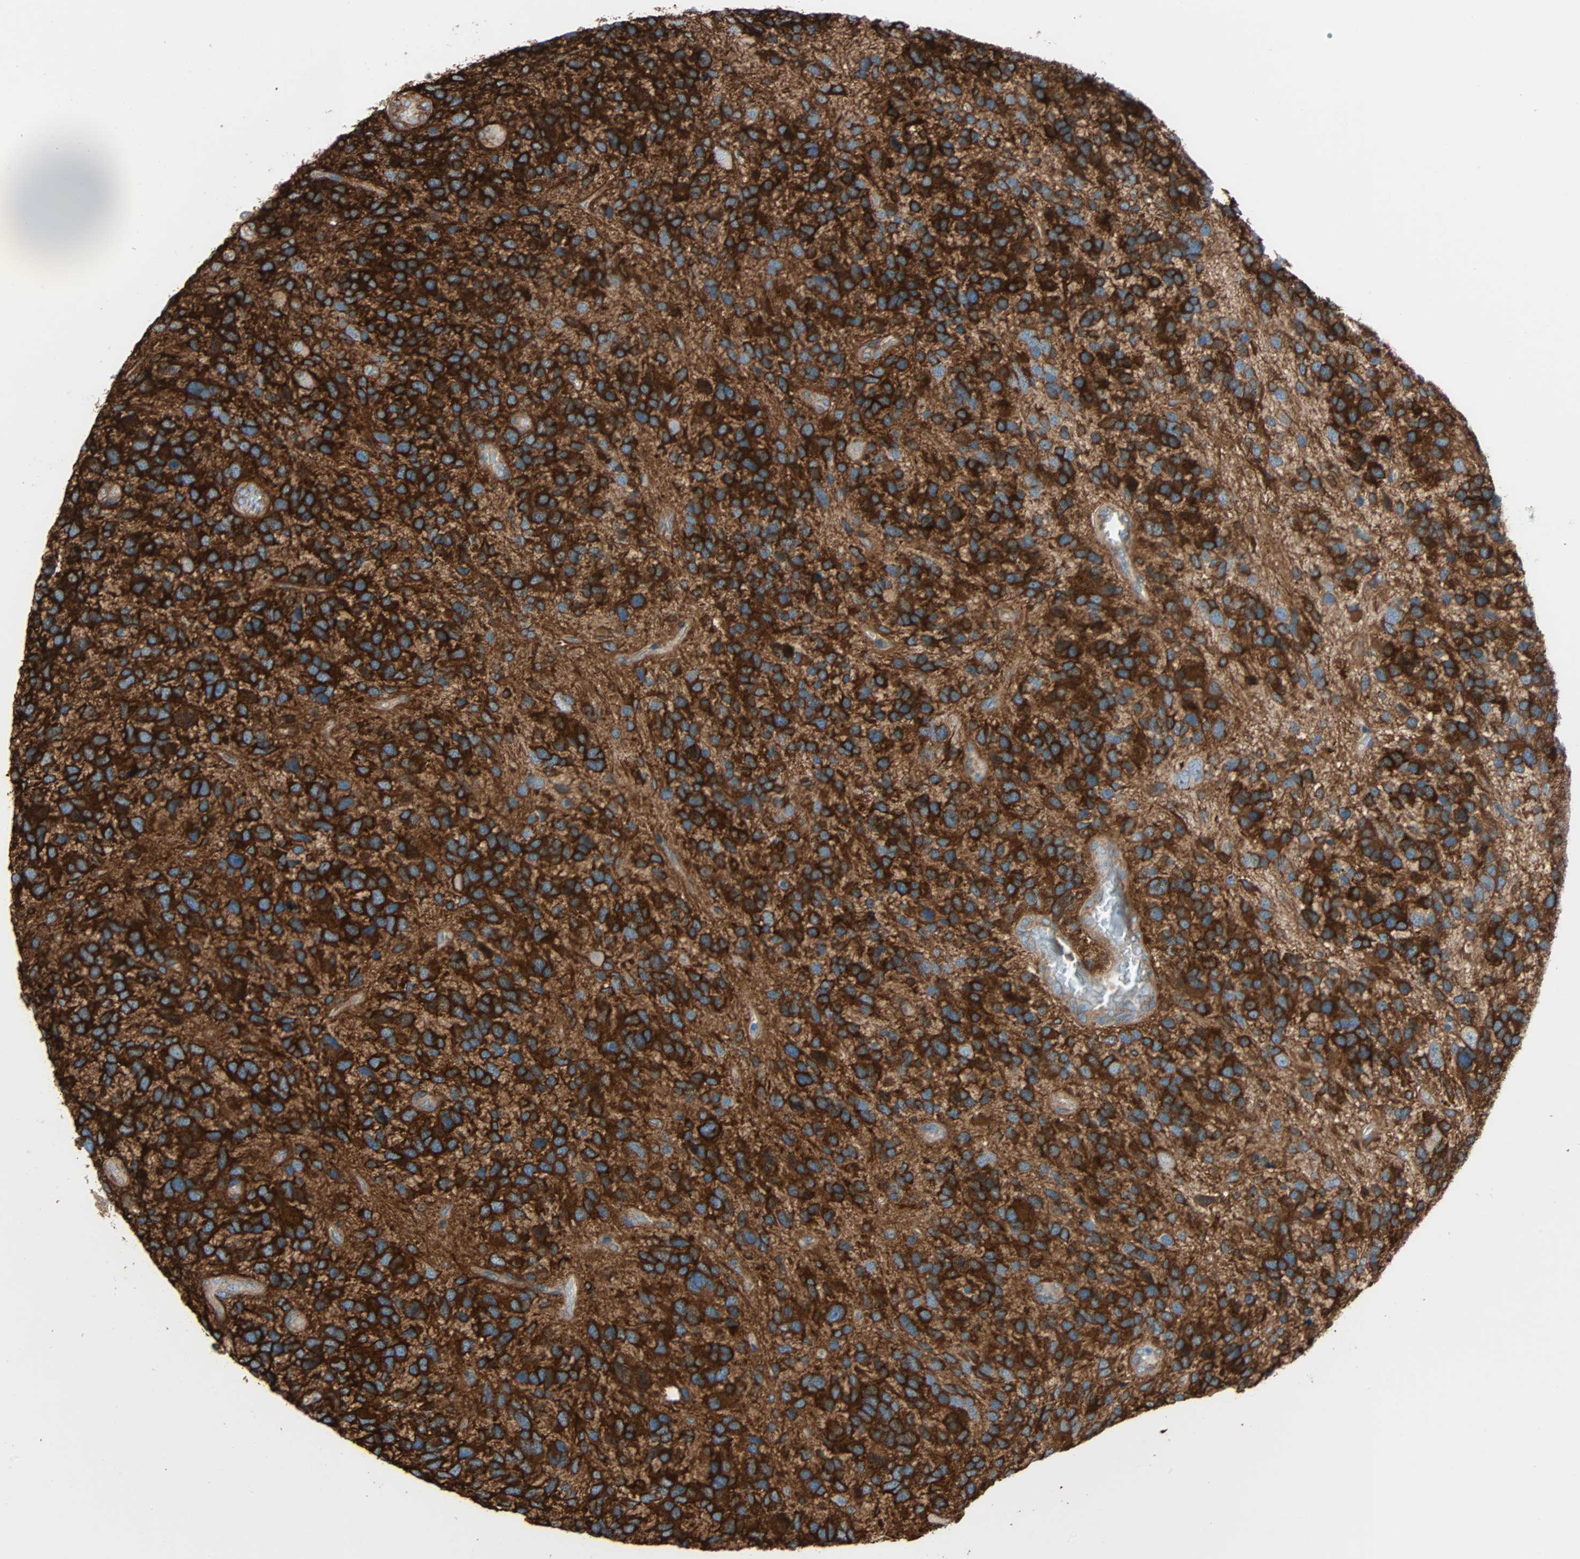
{"staining": {"intensity": "strong", "quantity": ">75%", "location": "cytoplasmic/membranous"}, "tissue": "glioma", "cell_type": "Tumor cells", "image_type": "cancer", "snomed": [{"axis": "morphology", "description": "Glioma, malignant, High grade"}, {"axis": "topography", "description": "Brain"}], "caption": "High-magnification brightfield microscopy of high-grade glioma (malignant) stained with DAB (brown) and counterstained with hematoxylin (blue). tumor cells exhibit strong cytoplasmic/membranous expression is present in approximately>75% of cells.", "gene": "EPB41L2", "patient": {"sex": "female", "age": 58}}